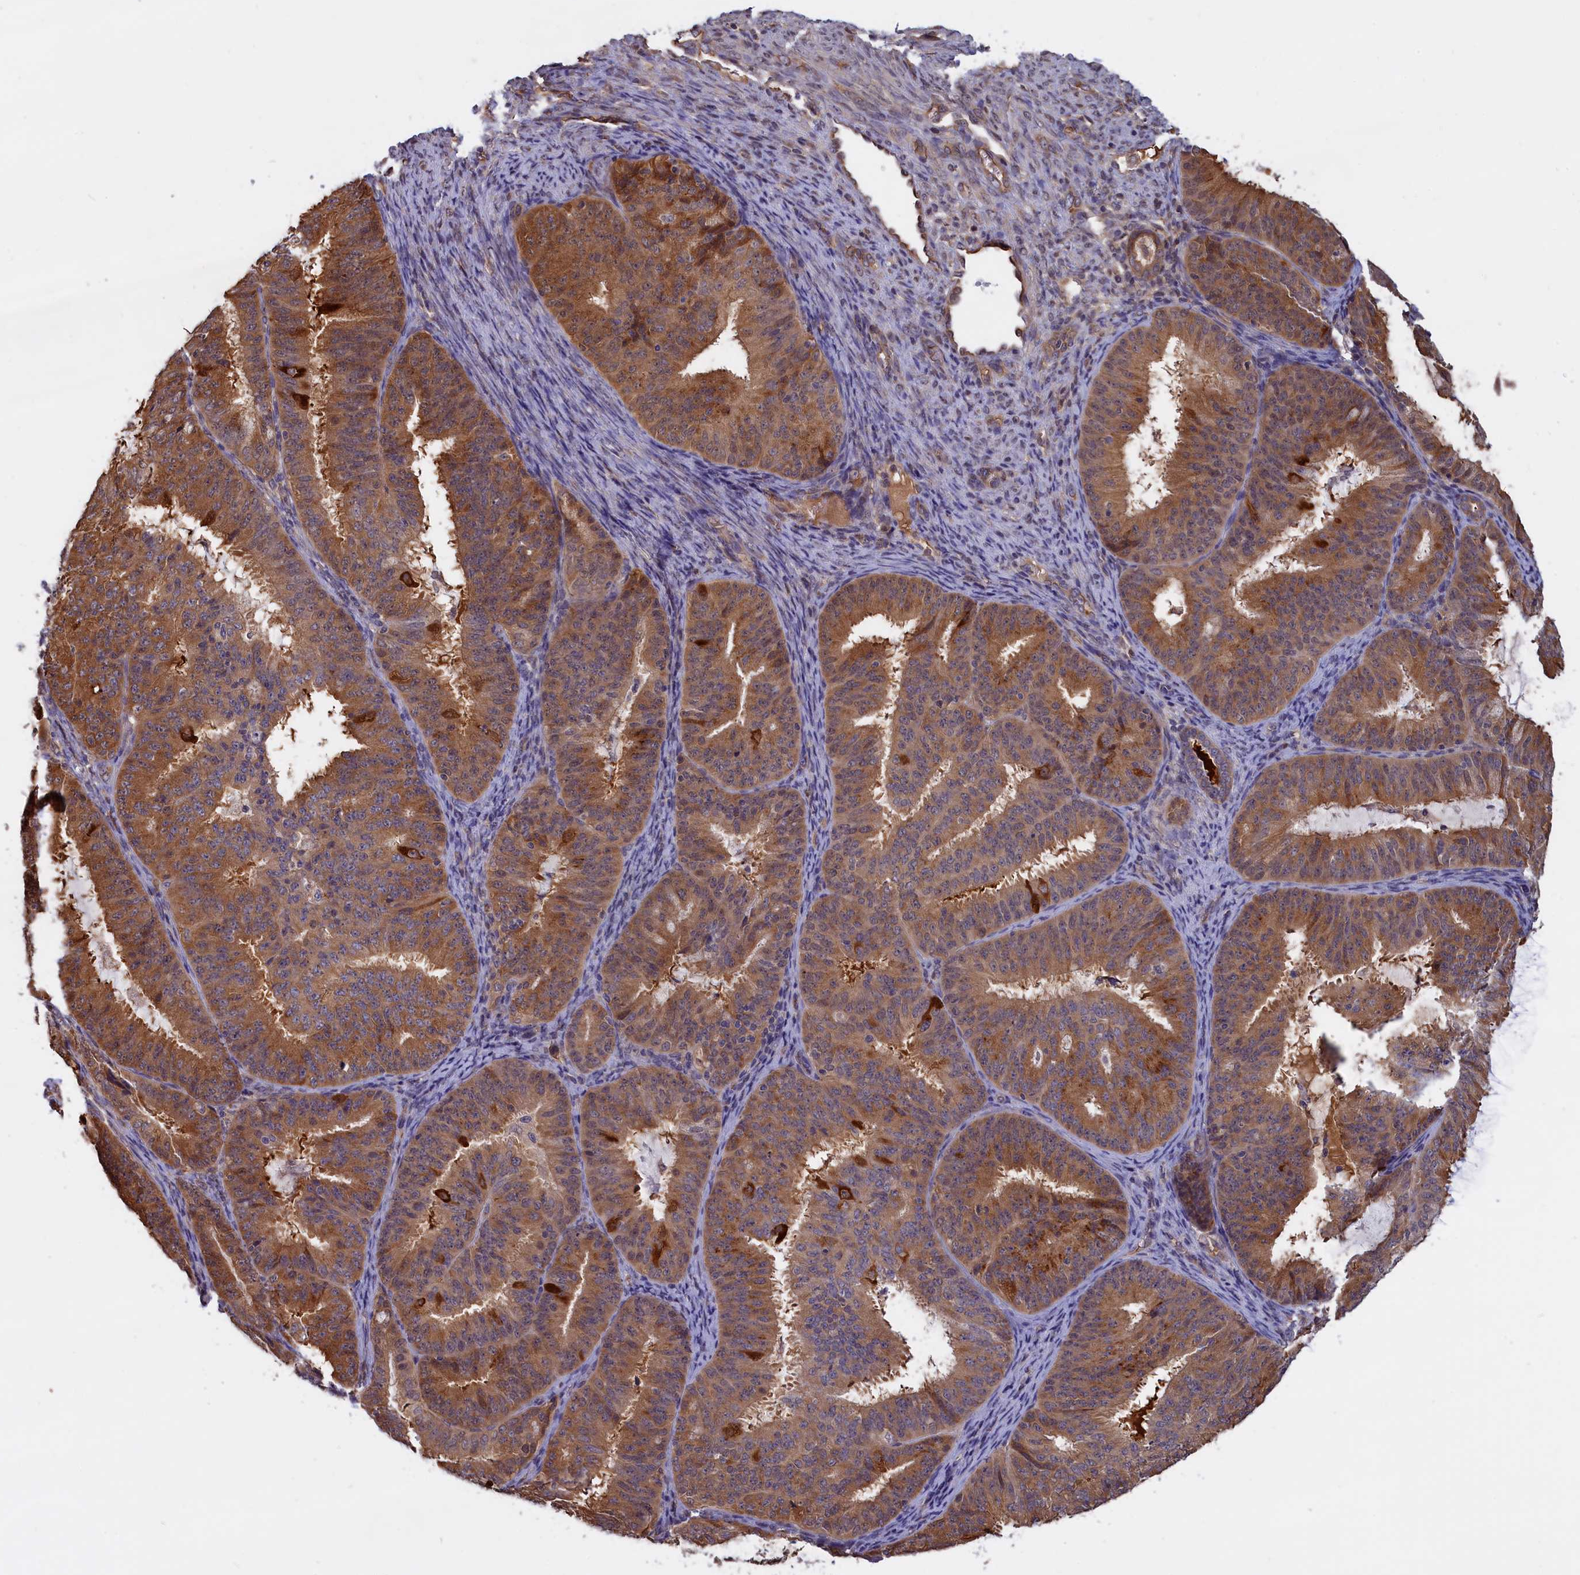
{"staining": {"intensity": "moderate", "quantity": ">75%", "location": "cytoplasmic/membranous"}, "tissue": "endometrial cancer", "cell_type": "Tumor cells", "image_type": "cancer", "snomed": [{"axis": "morphology", "description": "Adenocarcinoma, NOS"}, {"axis": "topography", "description": "Endometrium"}], "caption": "Moderate cytoplasmic/membranous positivity for a protein is identified in approximately >75% of tumor cells of endometrial adenocarcinoma using IHC.", "gene": "ABCC8", "patient": {"sex": "female", "age": 51}}